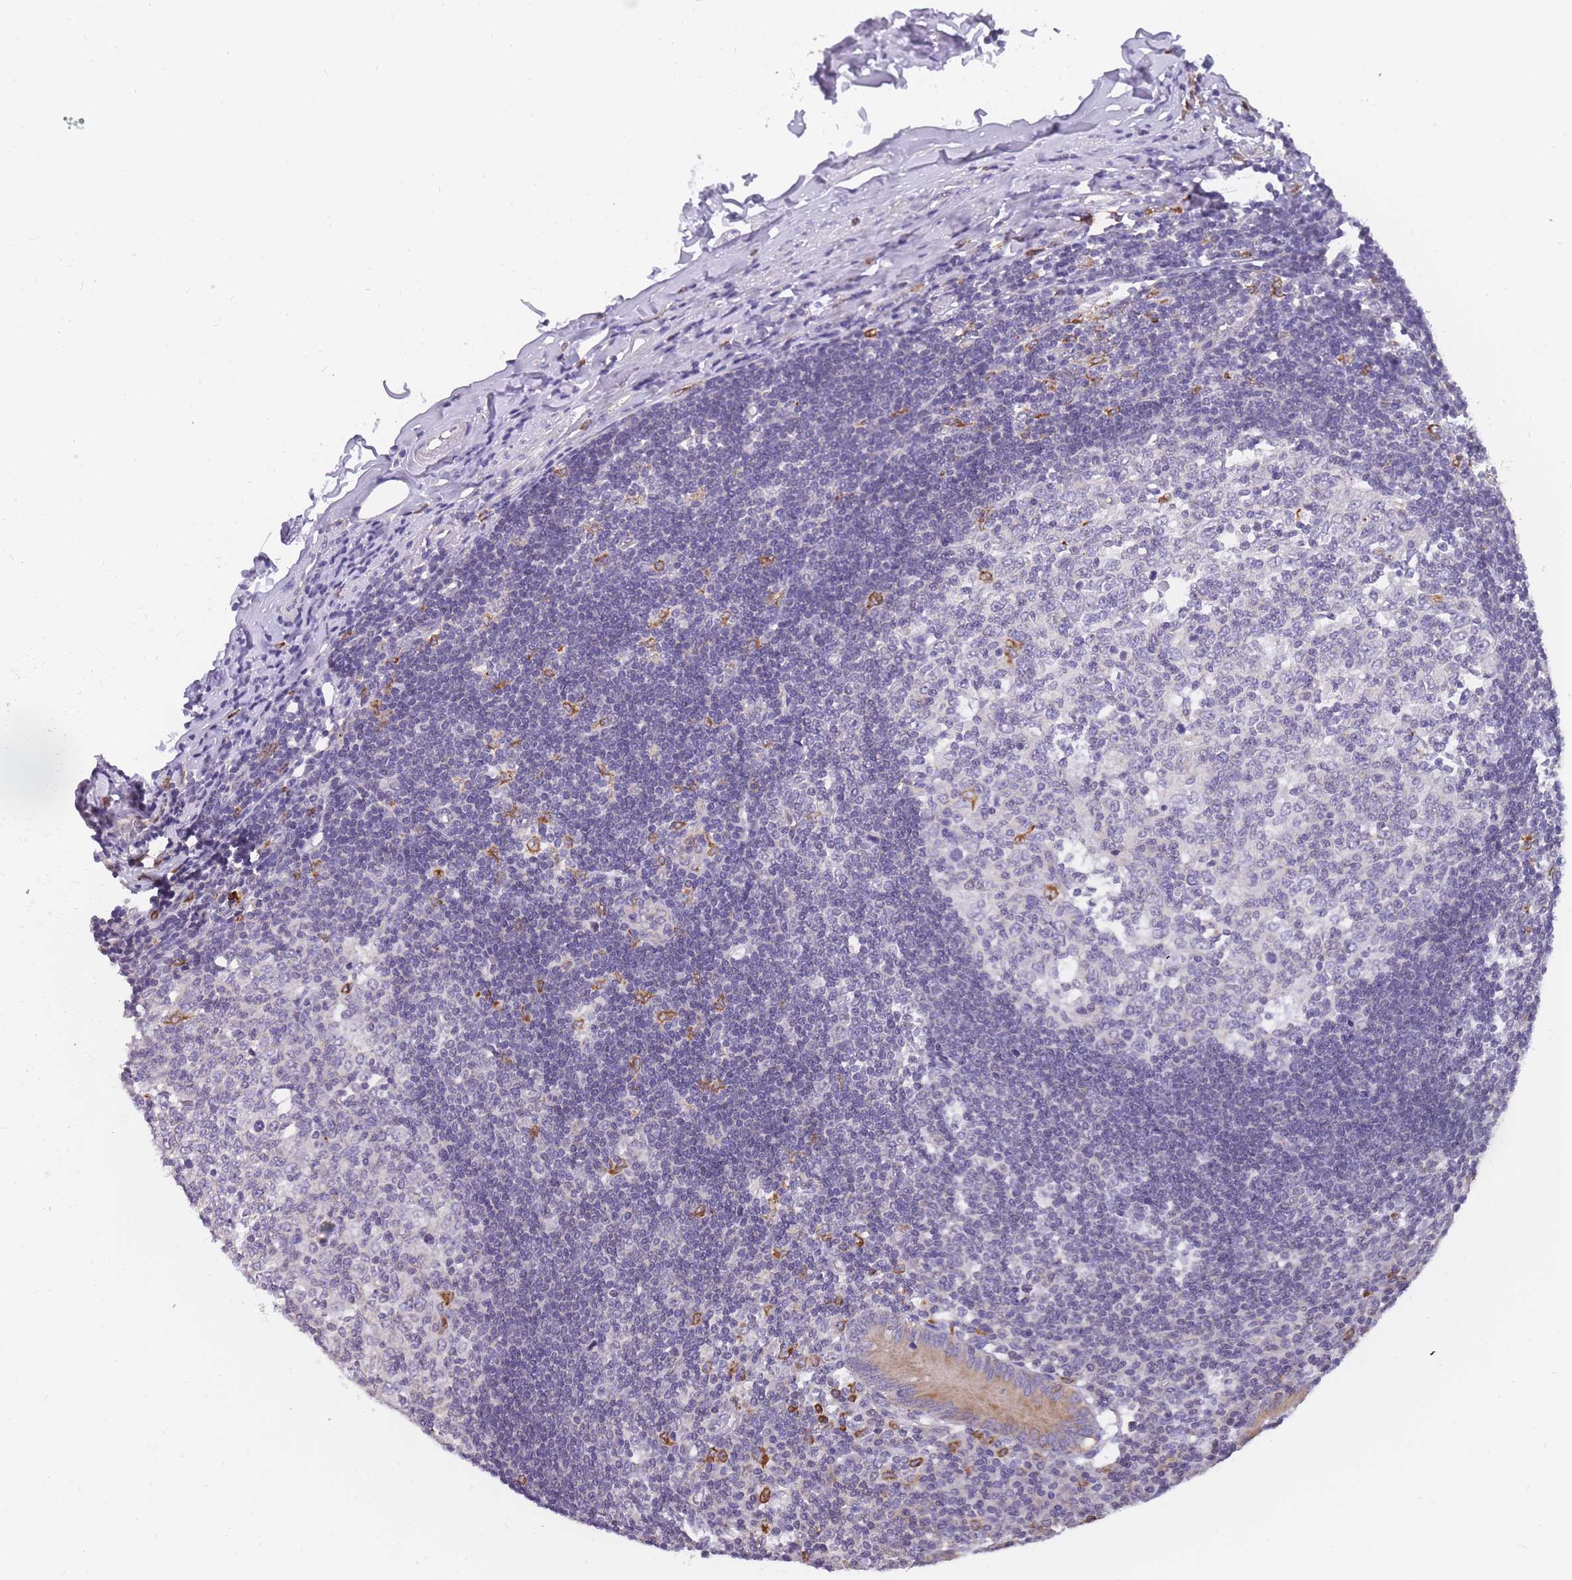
{"staining": {"intensity": "moderate", "quantity": ">75%", "location": "cytoplasmic/membranous"}, "tissue": "appendix", "cell_type": "Glandular cells", "image_type": "normal", "snomed": [{"axis": "morphology", "description": "Normal tissue, NOS"}, {"axis": "topography", "description": "Appendix"}], "caption": "High-power microscopy captured an IHC histopathology image of unremarkable appendix, revealing moderate cytoplasmic/membranous positivity in about >75% of glandular cells. (DAB (3,3'-diaminobenzidine) = brown stain, brightfield microscopy at high magnification).", "gene": "ZNF662", "patient": {"sex": "female", "age": 54}}